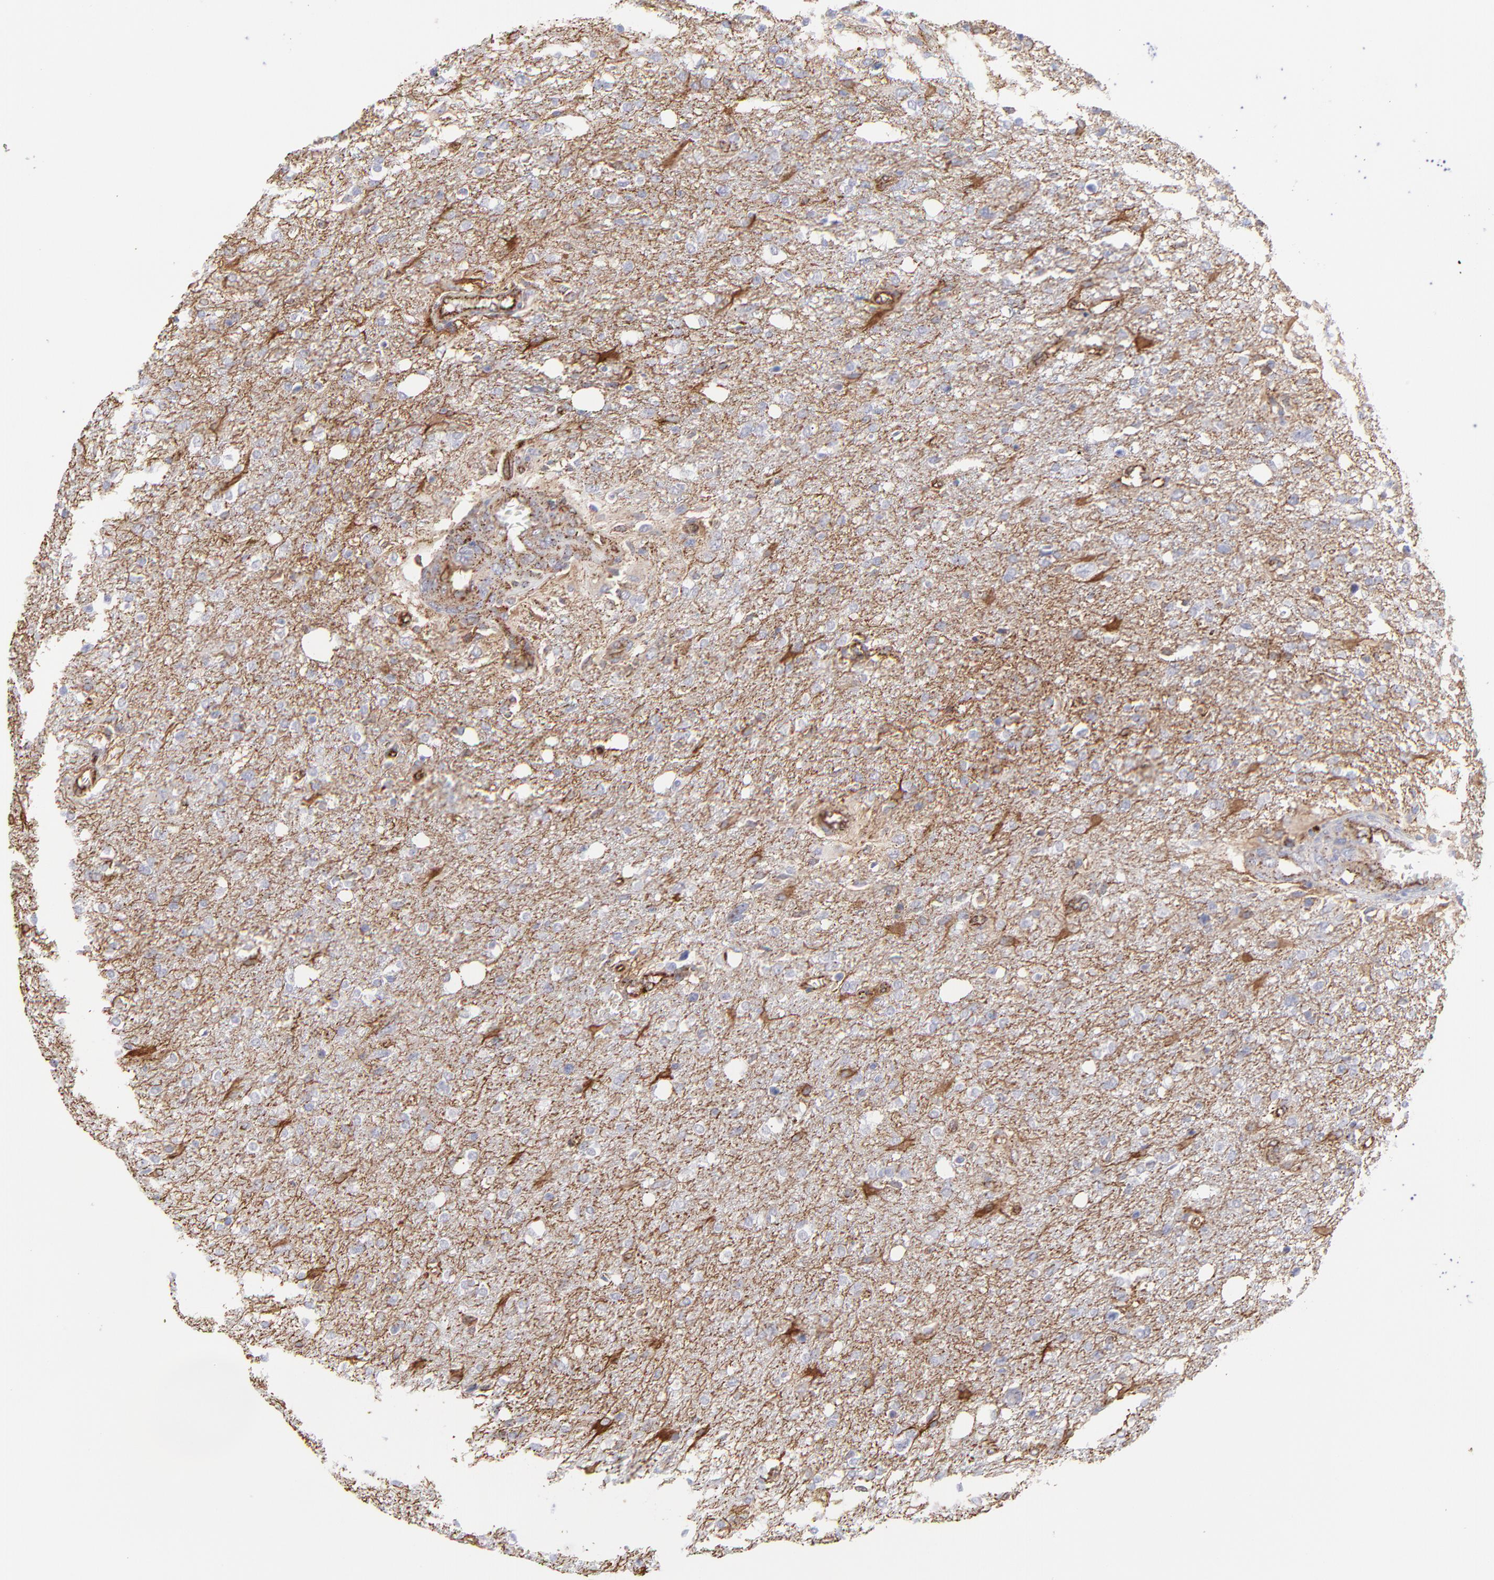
{"staining": {"intensity": "moderate", "quantity": ">75%", "location": "cytoplasmic/membranous"}, "tissue": "glioma", "cell_type": "Tumor cells", "image_type": "cancer", "snomed": [{"axis": "morphology", "description": "Glioma, malignant, High grade"}, {"axis": "topography", "description": "Cerebral cortex"}], "caption": "This histopathology image exhibits IHC staining of human glioma, with medium moderate cytoplasmic/membranous staining in approximately >75% of tumor cells.", "gene": "COX8C", "patient": {"sex": "male", "age": 76}}